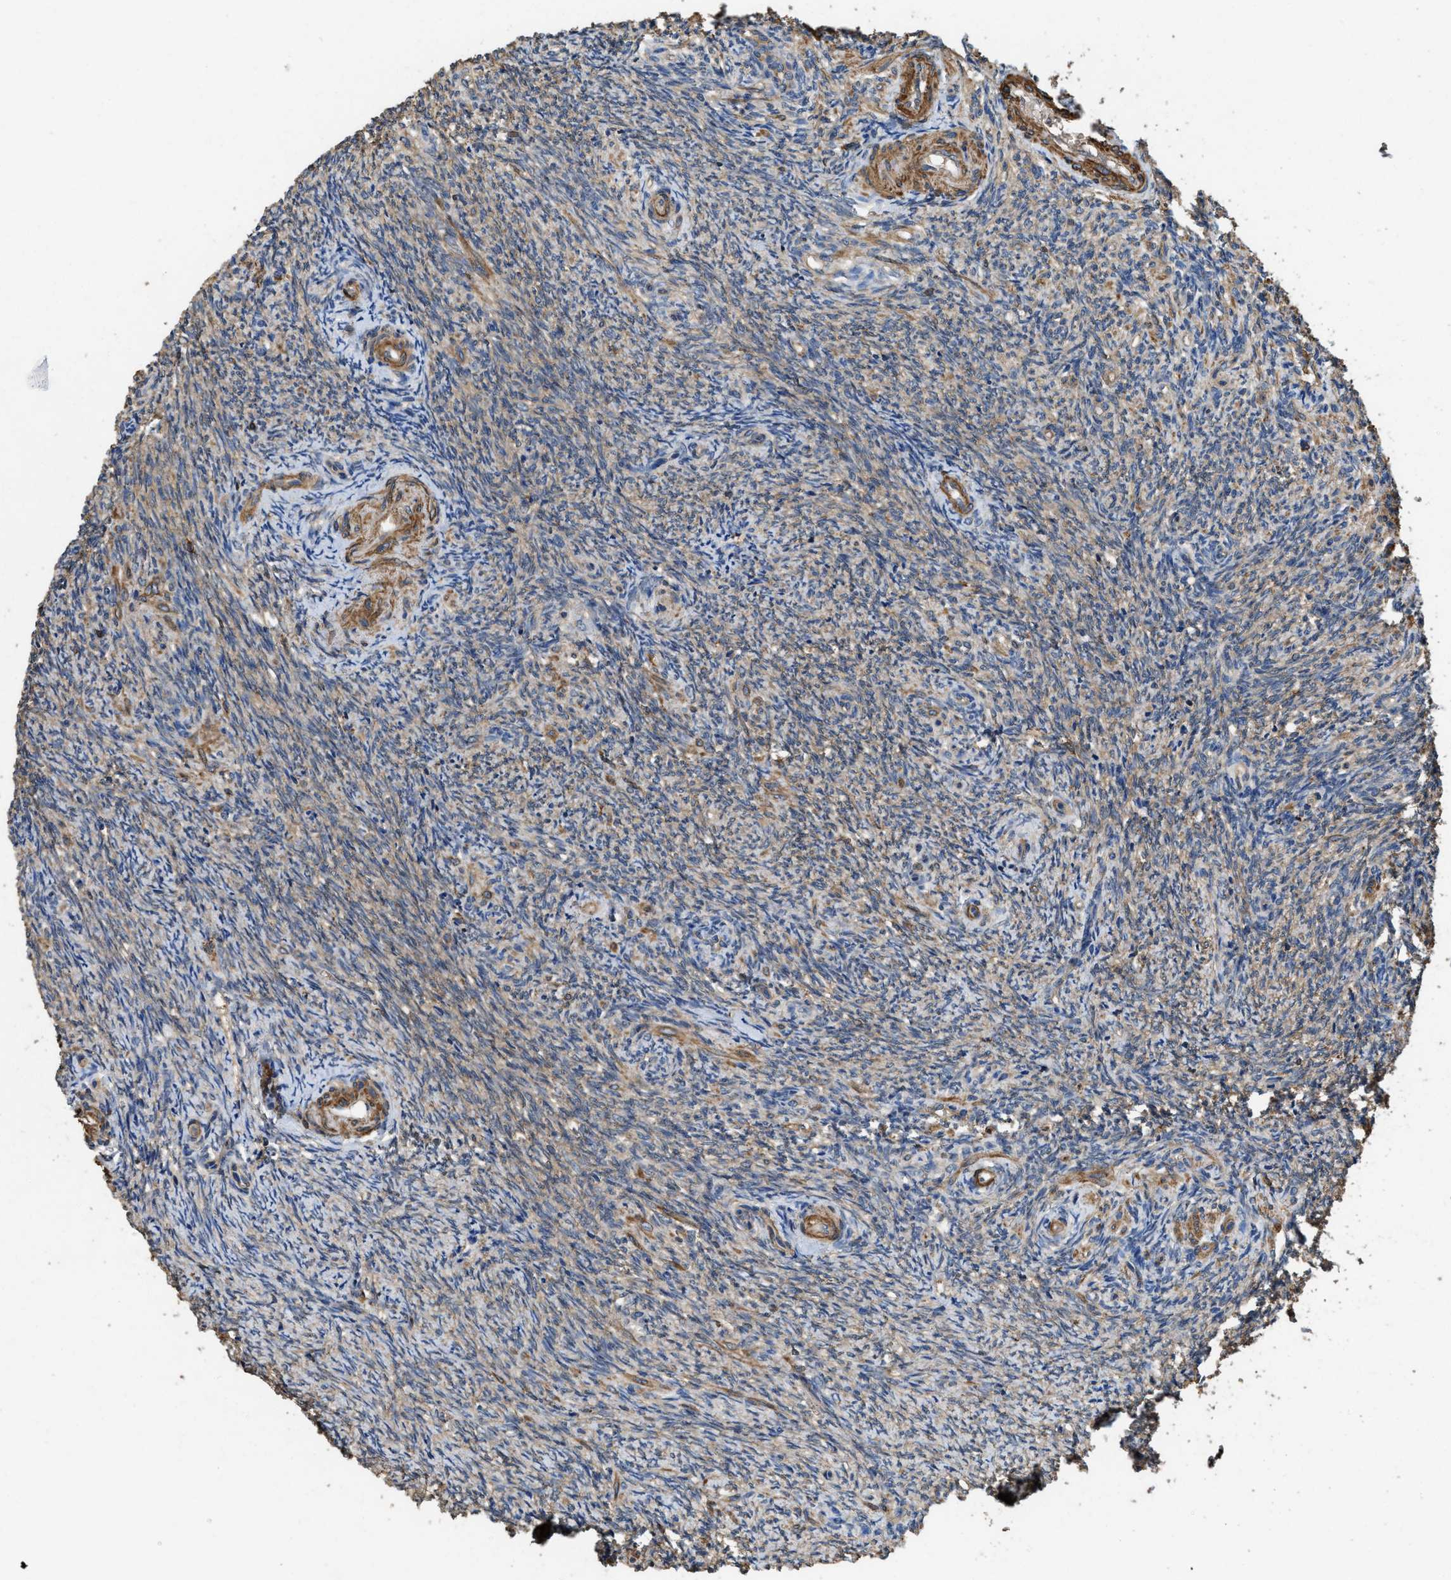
{"staining": {"intensity": "weak", "quantity": ">75%", "location": "cytoplasmic/membranous"}, "tissue": "ovary", "cell_type": "Follicle cells", "image_type": "normal", "snomed": [{"axis": "morphology", "description": "Normal tissue, NOS"}, {"axis": "topography", "description": "Ovary"}], "caption": "Unremarkable ovary displays weak cytoplasmic/membranous positivity in approximately >75% of follicle cells The staining is performed using DAB brown chromogen to label protein expression. The nuclei are counter-stained blue using hematoxylin..", "gene": "LINGO2", "patient": {"sex": "female", "age": 41}}